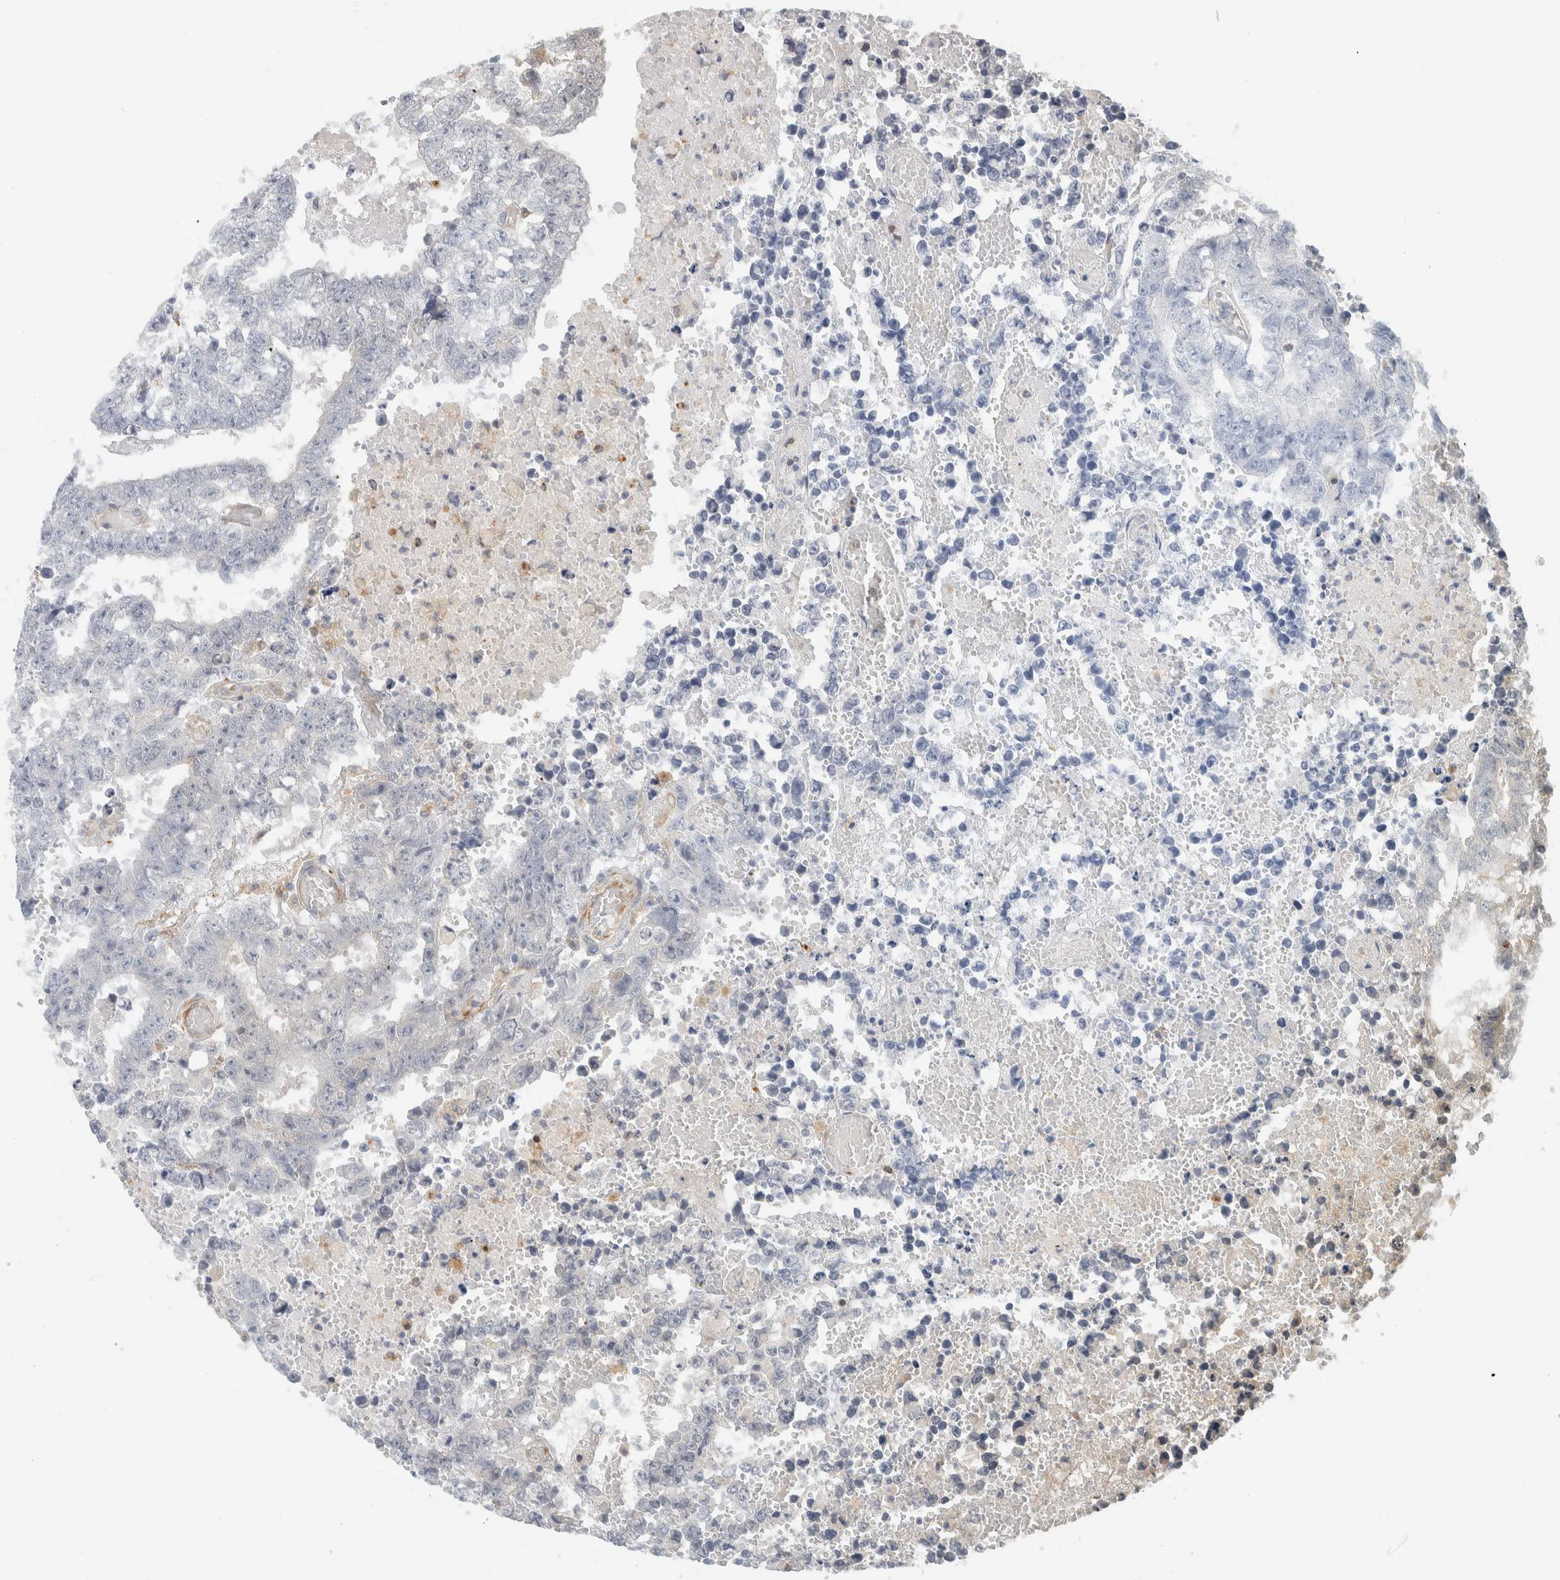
{"staining": {"intensity": "negative", "quantity": "none", "location": "none"}, "tissue": "testis cancer", "cell_type": "Tumor cells", "image_type": "cancer", "snomed": [{"axis": "morphology", "description": "Carcinoma, Embryonal, NOS"}, {"axis": "topography", "description": "Testis"}], "caption": "Immunohistochemistry of human testis cancer demonstrates no staining in tumor cells. (DAB (3,3'-diaminobenzidine) IHC visualized using brightfield microscopy, high magnification).", "gene": "LY86", "patient": {"sex": "male", "age": 25}}